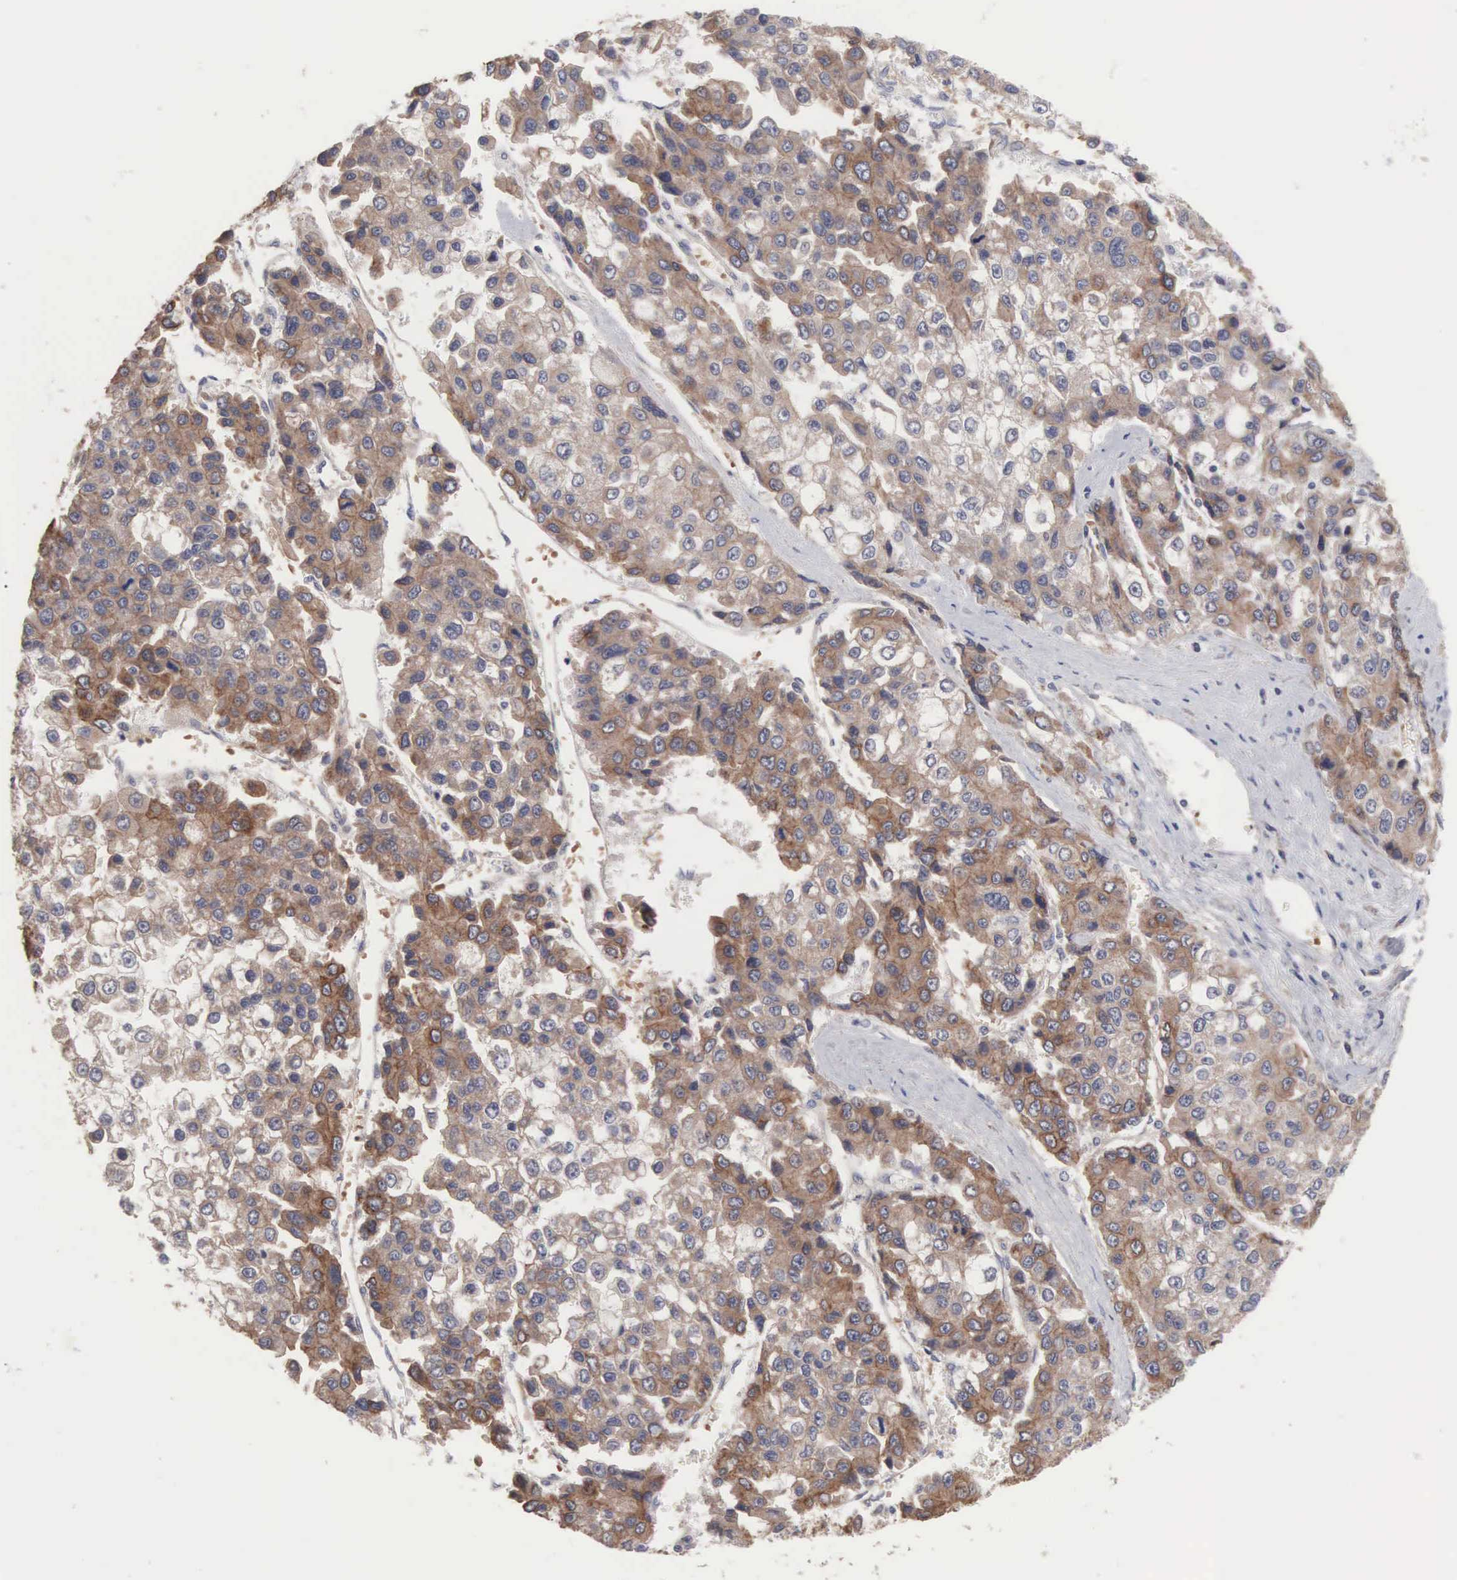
{"staining": {"intensity": "moderate", "quantity": ">75%", "location": "cytoplasmic/membranous"}, "tissue": "liver cancer", "cell_type": "Tumor cells", "image_type": "cancer", "snomed": [{"axis": "morphology", "description": "Carcinoma, Hepatocellular, NOS"}, {"axis": "topography", "description": "Liver"}], "caption": "High-power microscopy captured an IHC photomicrograph of liver cancer (hepatocellular carcinoma), revealing moderate cytoplasmic/membranous expression in about >75% of tumor cells. The protein of interest is stained brown, and the nuclei are stained in blue (DAB IHC with brightfield microscopy, high magnification).", "gene": "INF2", "patient": {"sex": "female", "age": 66}}